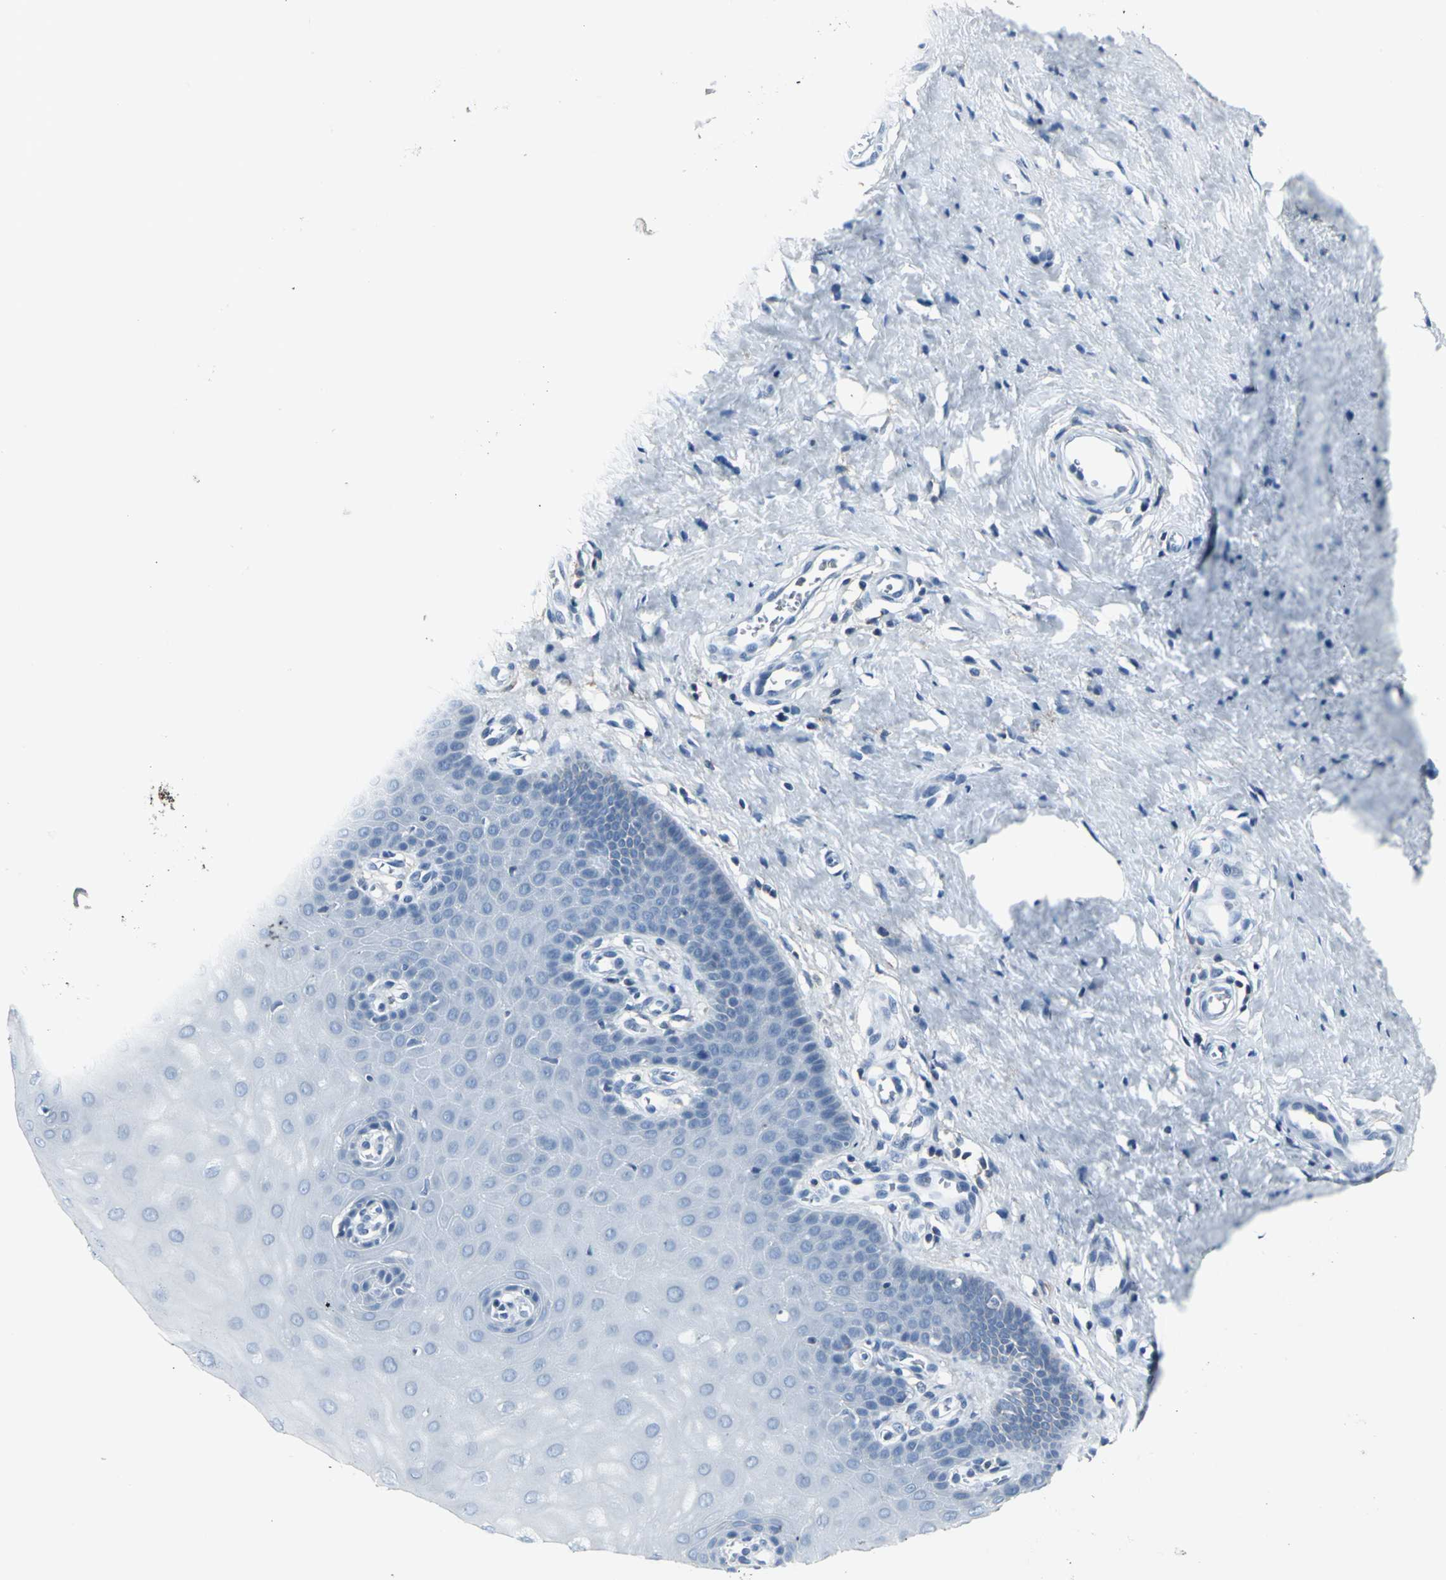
{"staining": {"intensity": "weak", "quantity": ">75%", "location": "cytoplasmic/membranous"}, "tissue": "cervix", "cell_type": "Glandular cells", "image_type": "normal", "snomed": [{"axis": "morphology", "description": "Normal tissue, NOS"}, {"axis": "topography", "description": "Cervix"}], "caption": "Brown immunohistochemical staining in unremarkable human cervix reveals weak cytoplasmic/membranous expression in approximately >75% of glandular cells. Immunohistochemistry stains the protein in brown and the nuclei are stained blue.", "gene": "IQGAP2", "patient": {"sex": "female", "age": 55}}